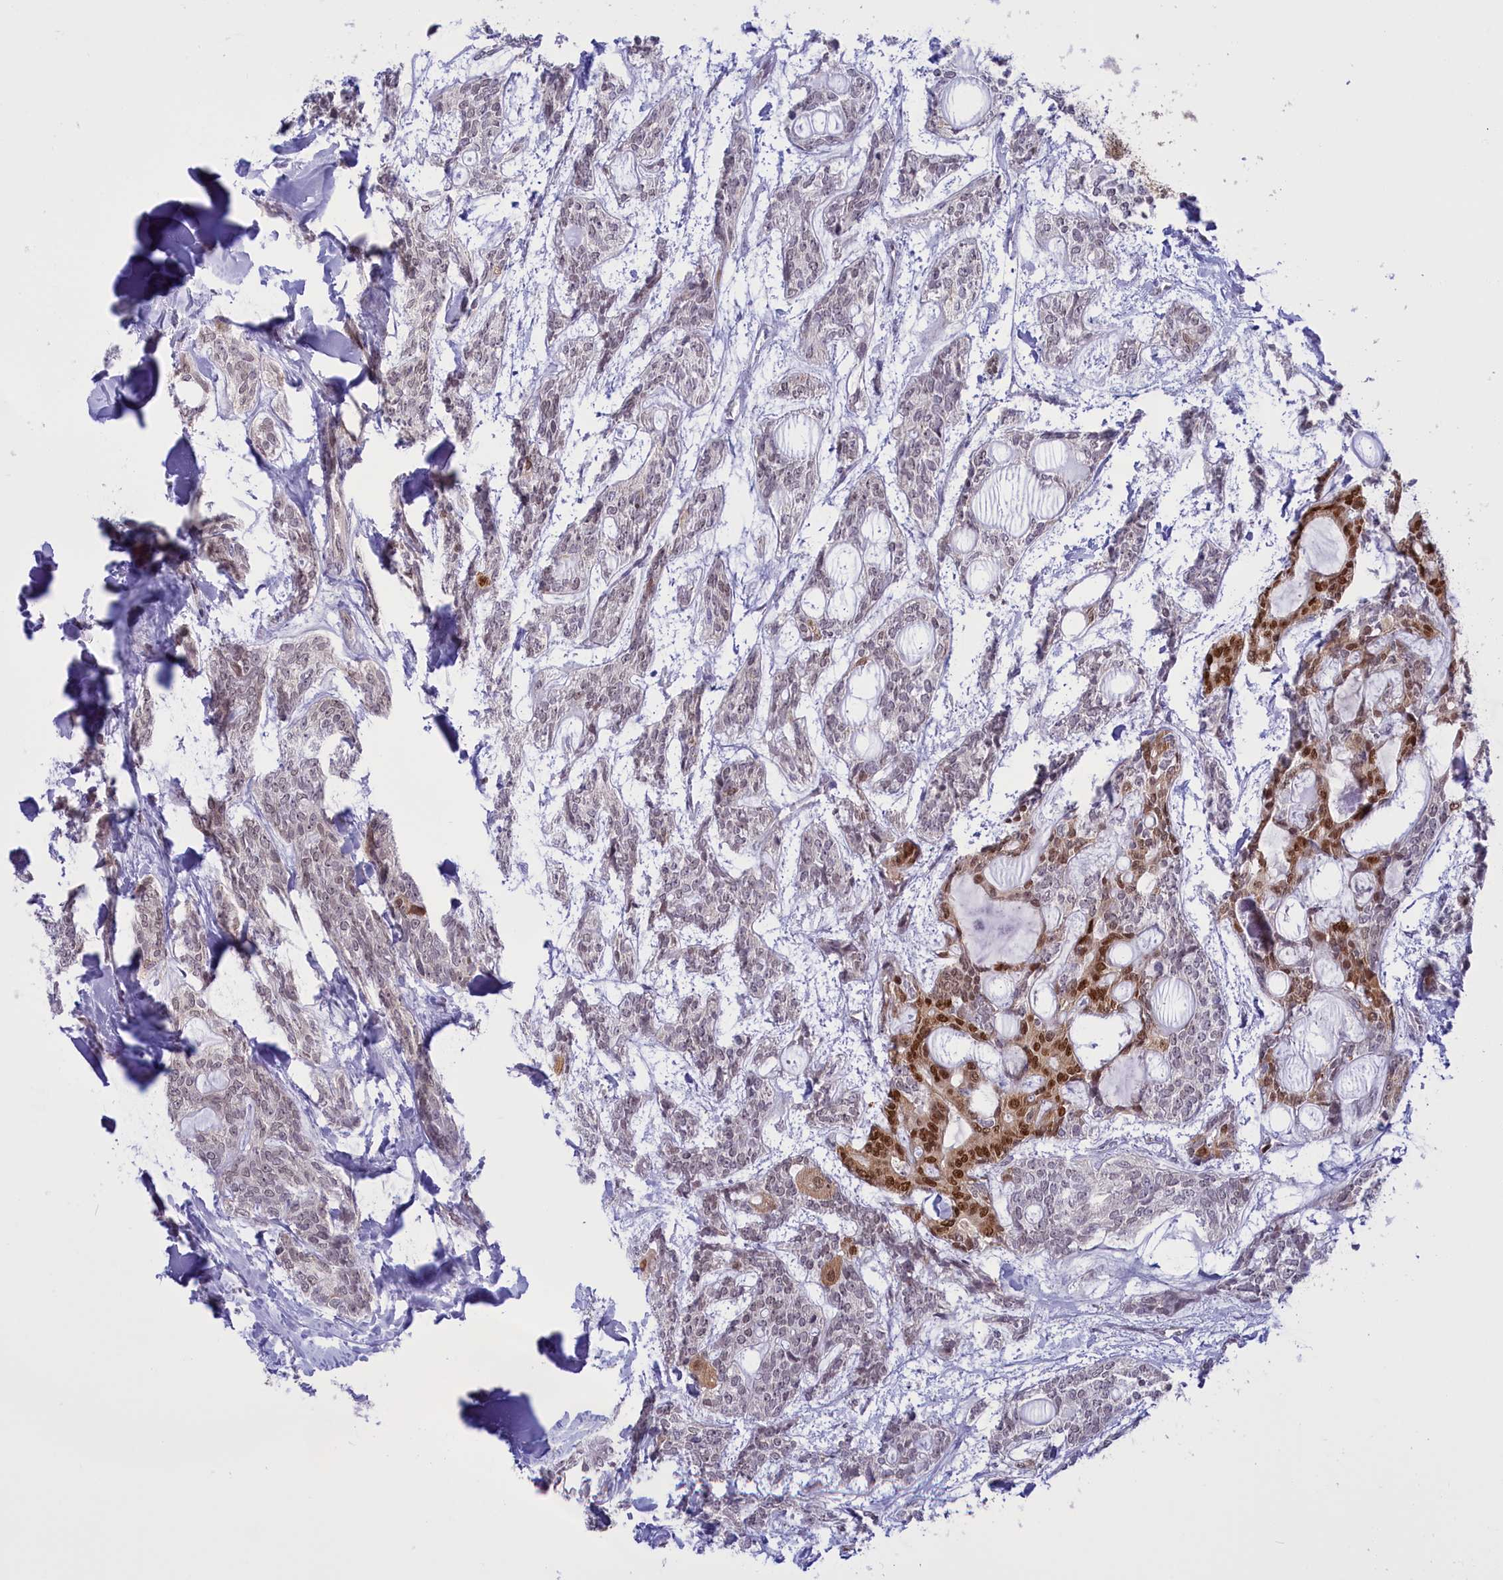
{"staining": {"intensity": "strong", "quantity": "<25%", "location": "nuclear"}, "tissue": "head and neck cancer", "cell_type": "Tumor cells", "image_type": "cancer", "snomed": [{"axis": "morphology", "description": "Adenocarcinoma, NOS"}, {"axis": "topography", "description": "Head-Neck"}], "caption": "Protein expression analysis of head and neck cancer (adenocarcinoma) displays strong nuclear positivity in about <25% of tumor cells. (IHC, brightfield microscopy, high magnification).", "gene": "IZUMO2", "patient": {"sex": "male", "age": 66}}